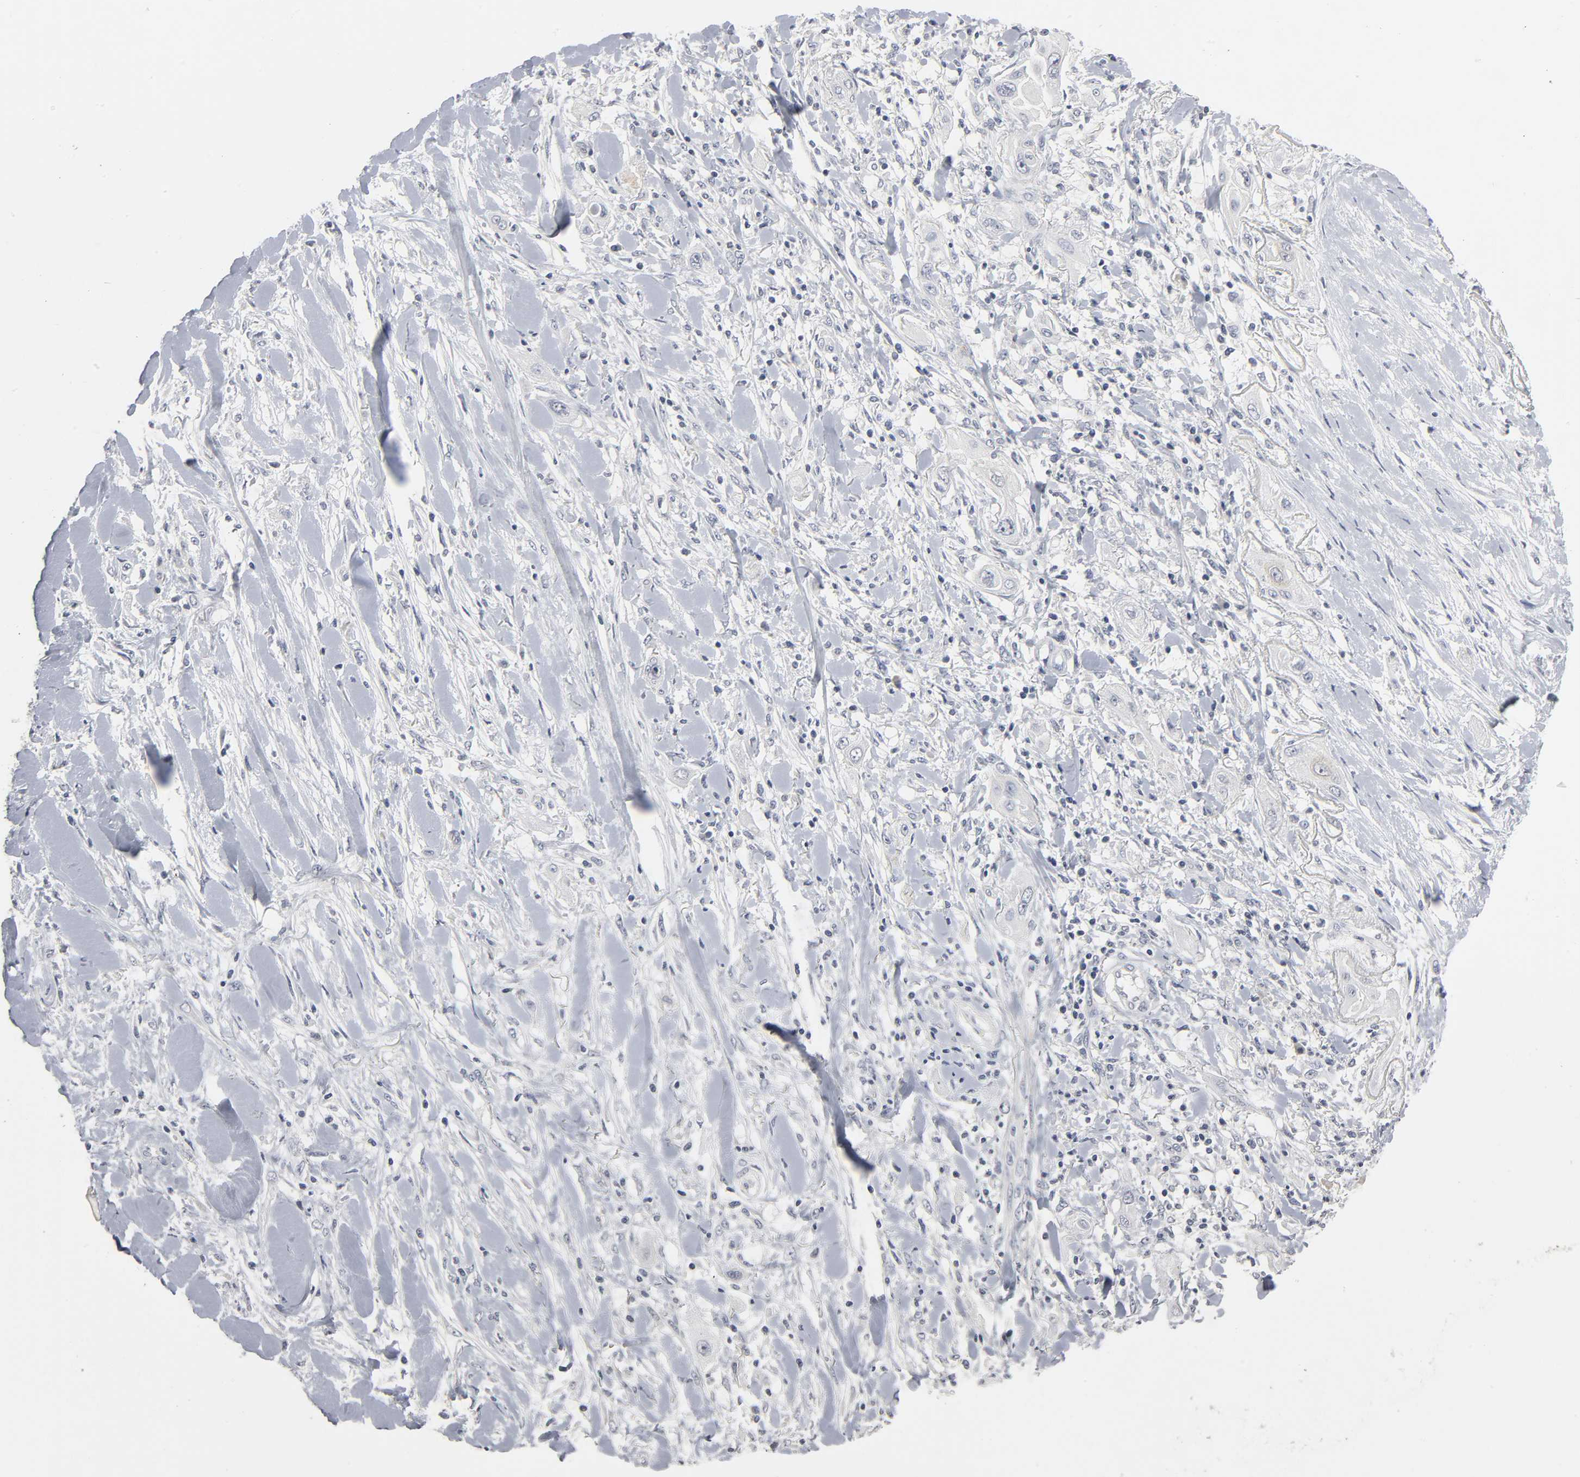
{"staining": {"intensity": "negative", "quantity": "none", "location": "none"}, "tissue": "lung cancer", "cell_type": "Tumor cells", "image_type": "cancer", "snomed": [{"axis": "morphology", "description": "Squamous cell carcinoma, NOS"}, {"axis": "topography", "description": "Lung"}], "caption": "Immunohistochemical staining of lung cancer shows no significant expression in tumor cells.", "gene": "TCAP", "patient": {"sex": "female", "age": 47}}